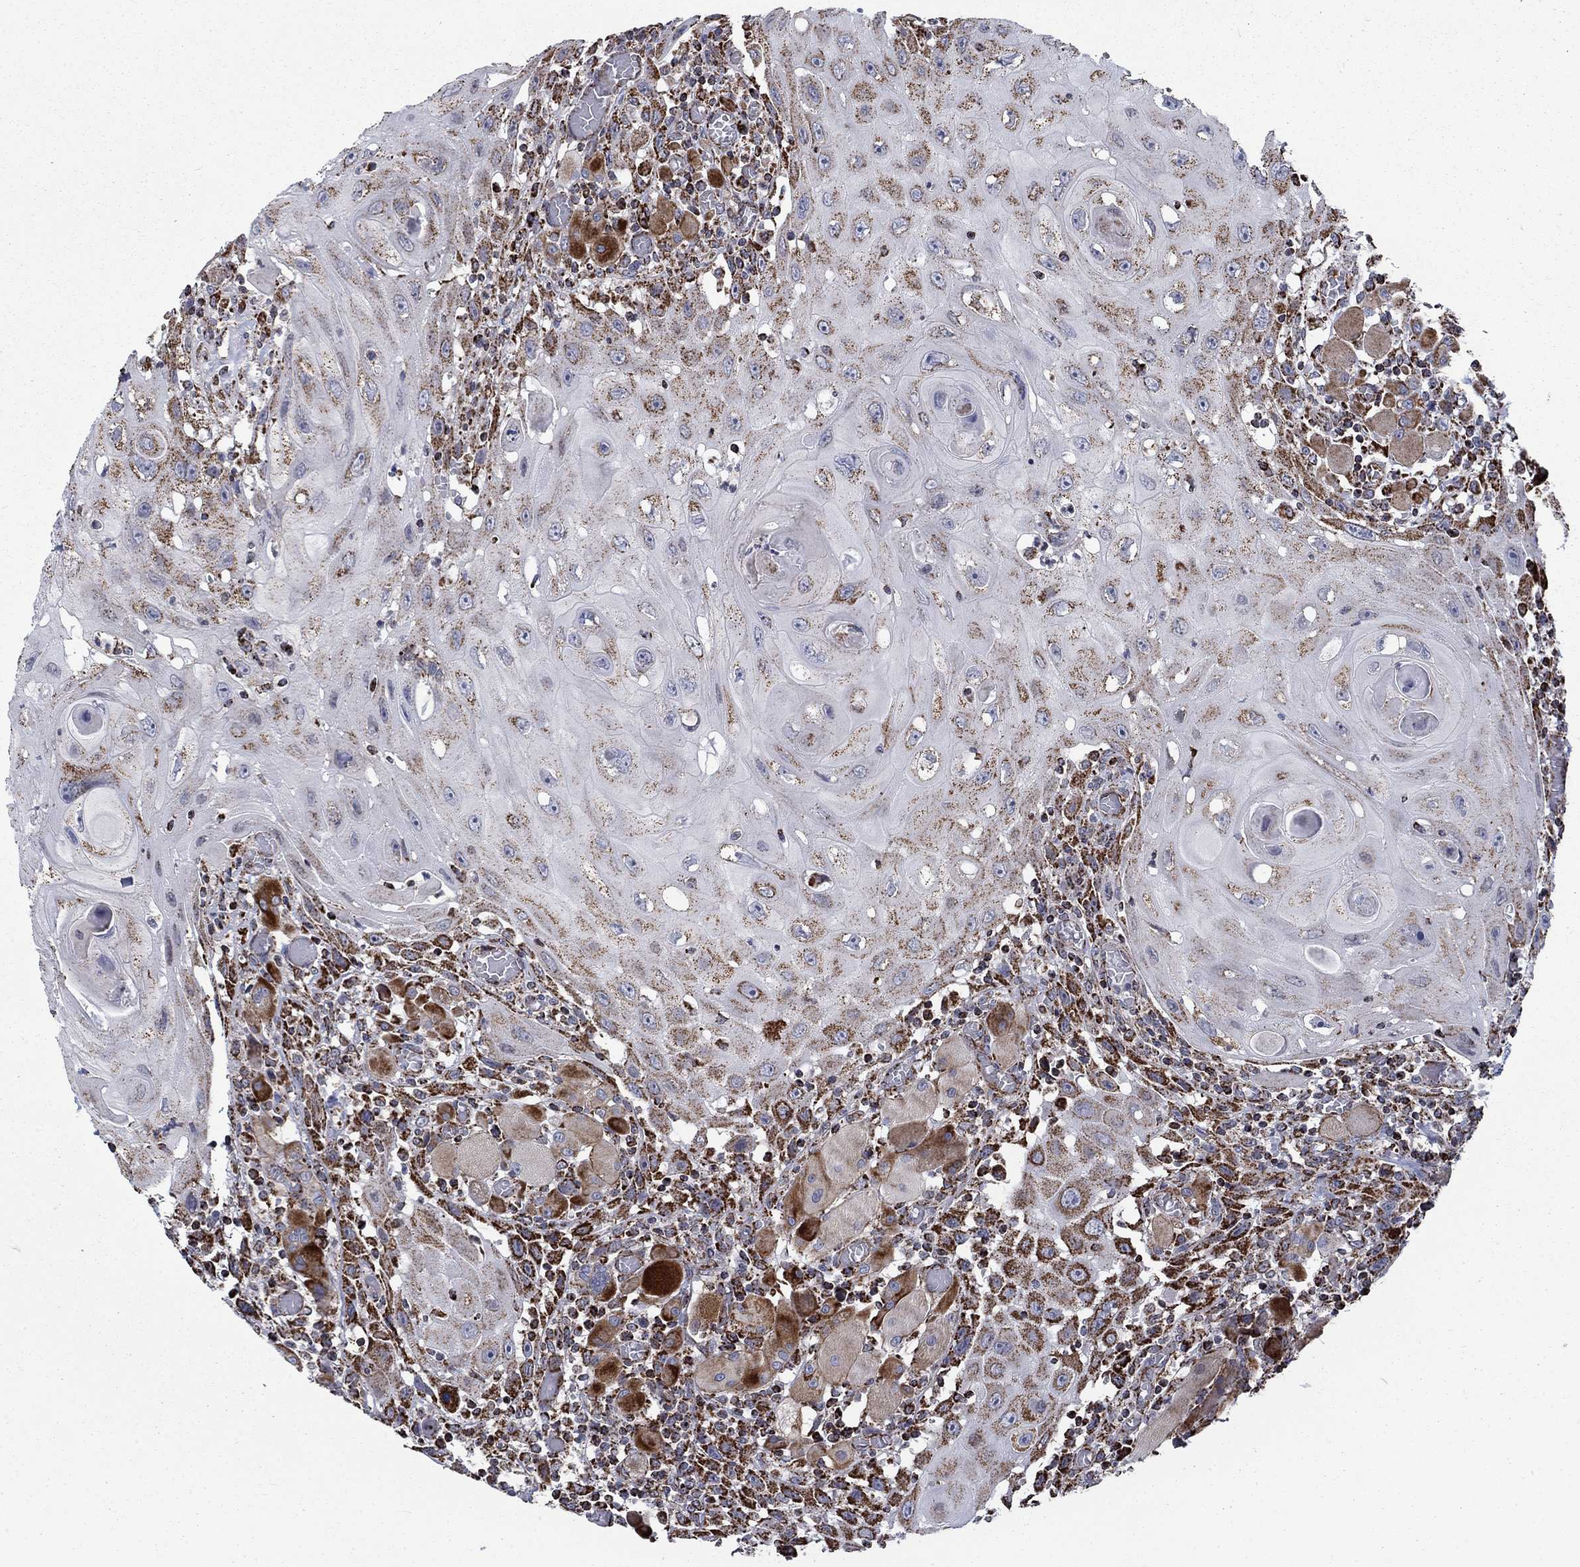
{"staining": {"intensity": "strong", "quantity": ">75%", "location": "cytoplasmic/membranous"}, "tissue": "head and neck cancer", "cell_type": "Tumor cells", "image_type": "cancer", "snomed": [{"axis": "morphology", "description": "Normal tissue, NOS"}, {"axis": "morphology", "description": "Squamous cell carcinoma, NOS"}, {"axis": "topography", "description": "Oral tissue"}, {"axis": "topography", "description": "Head-Neck"}], "caption": "This micrograph shows squamous cell carcinoma (head and neck) stained with immunohistochemistry (IHC) to label a protein in brown. The cytoplasmic/membranous of tumor cells show strong positivity for the protein. Nuclei are counter-stained blue.", "gene": "MOAP1", "patient": {"sex": "male", "age": 71}}